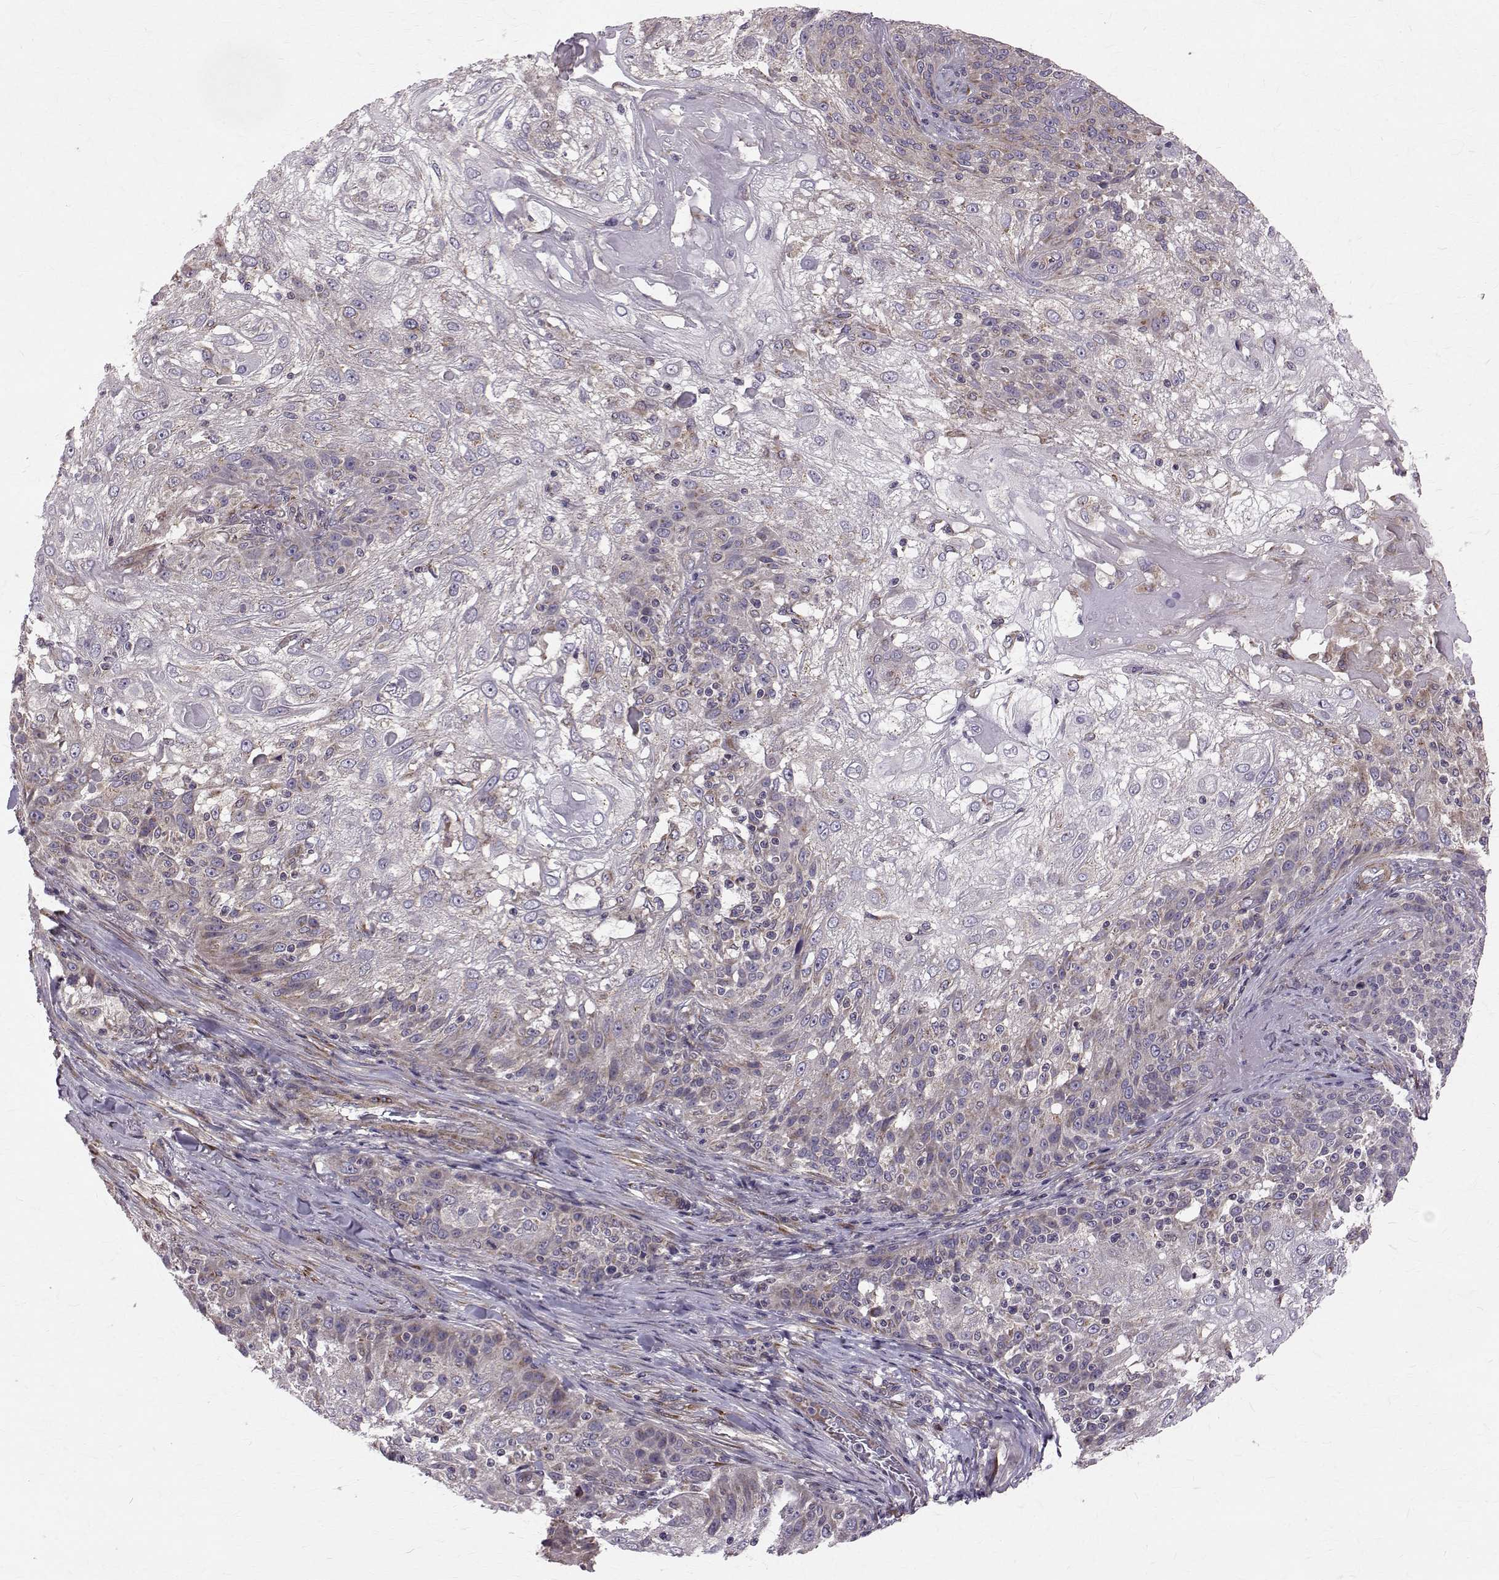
{"staining": {"intensity": "negative", "quantity": "none", "location": "none"}, "tissue": "skin cancer", "cell_type": "Tumor cells", "image_type": "cancer", "snomed": [{"axis": "morphology", "description": "Normal tissue, NOS"}, {"axis": "morphology", "description": "Squamous cell carcinoma, NOS"}, {"axis": "topography", "description": "Skin"}], "caption": "DAB (3,3'-diaminobenzidine) immunohistochemical staining of skin squamous cell carcinoma demonstrates no significant expression in tumor cells.", "gene": "ARFGAP1", "patient": {"sex": "female", "age": 83}}